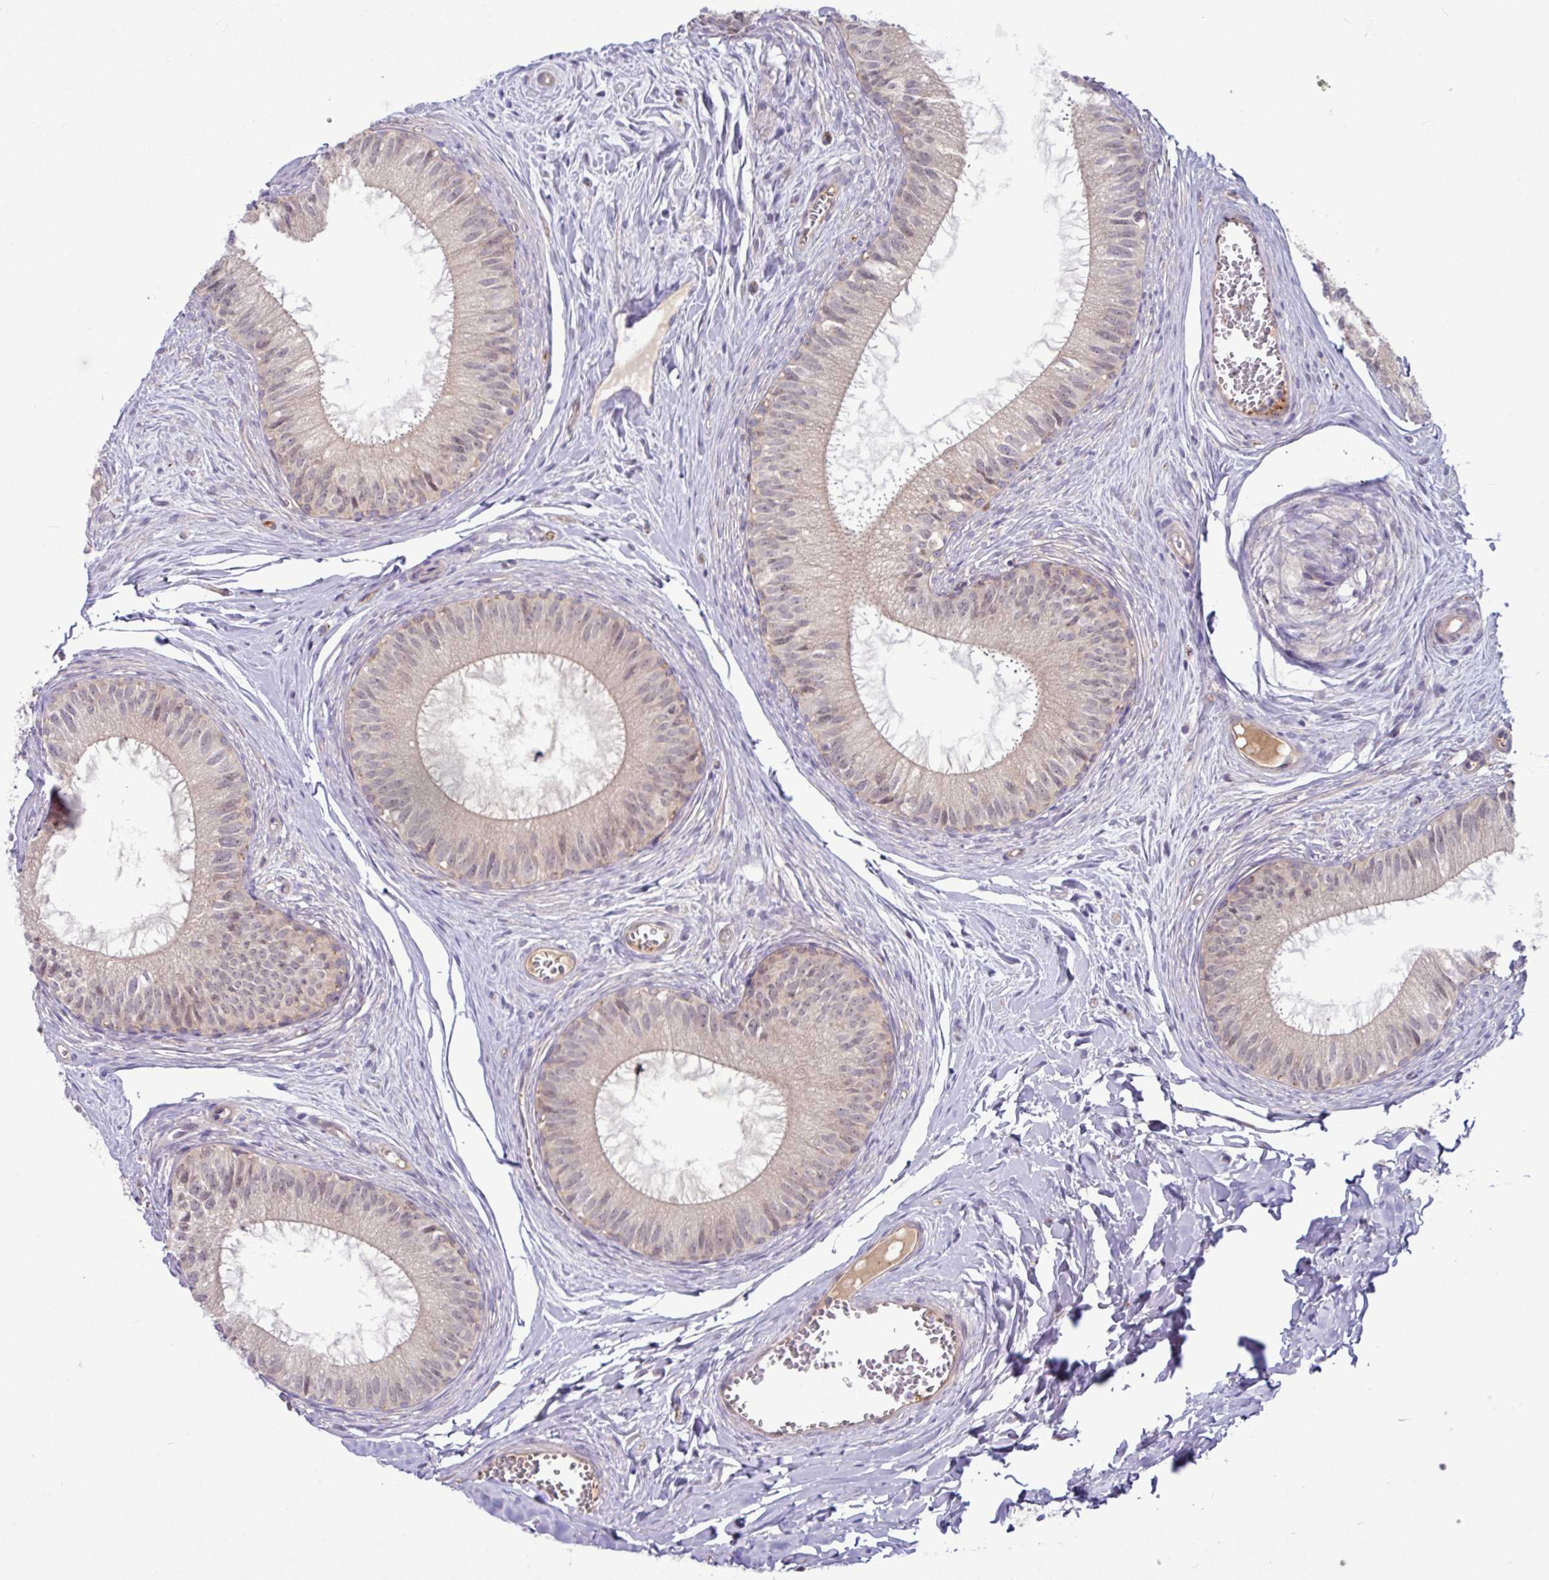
{"staining": {"intensity": "moderate", "quantity": "25%-75%", "location": "cytoplasmic/membranous"}, "tissue": "epididymis", "cell_type": "Glandular cells", "image_type": "normal", "snomed": [{"axis": "morphology", "description": "Normal tissue, NOS"}, {"axis": "topography", "description": "Epididymis"}], "caption": "Benign epididymis reveals moderate cytoplasmic/membranous staining in approximately 25%-75% of glandular cells Nuclei are stained in blue..", "gene": "B4GALNT4", "patient": {"sex": "male", "age": 25}}